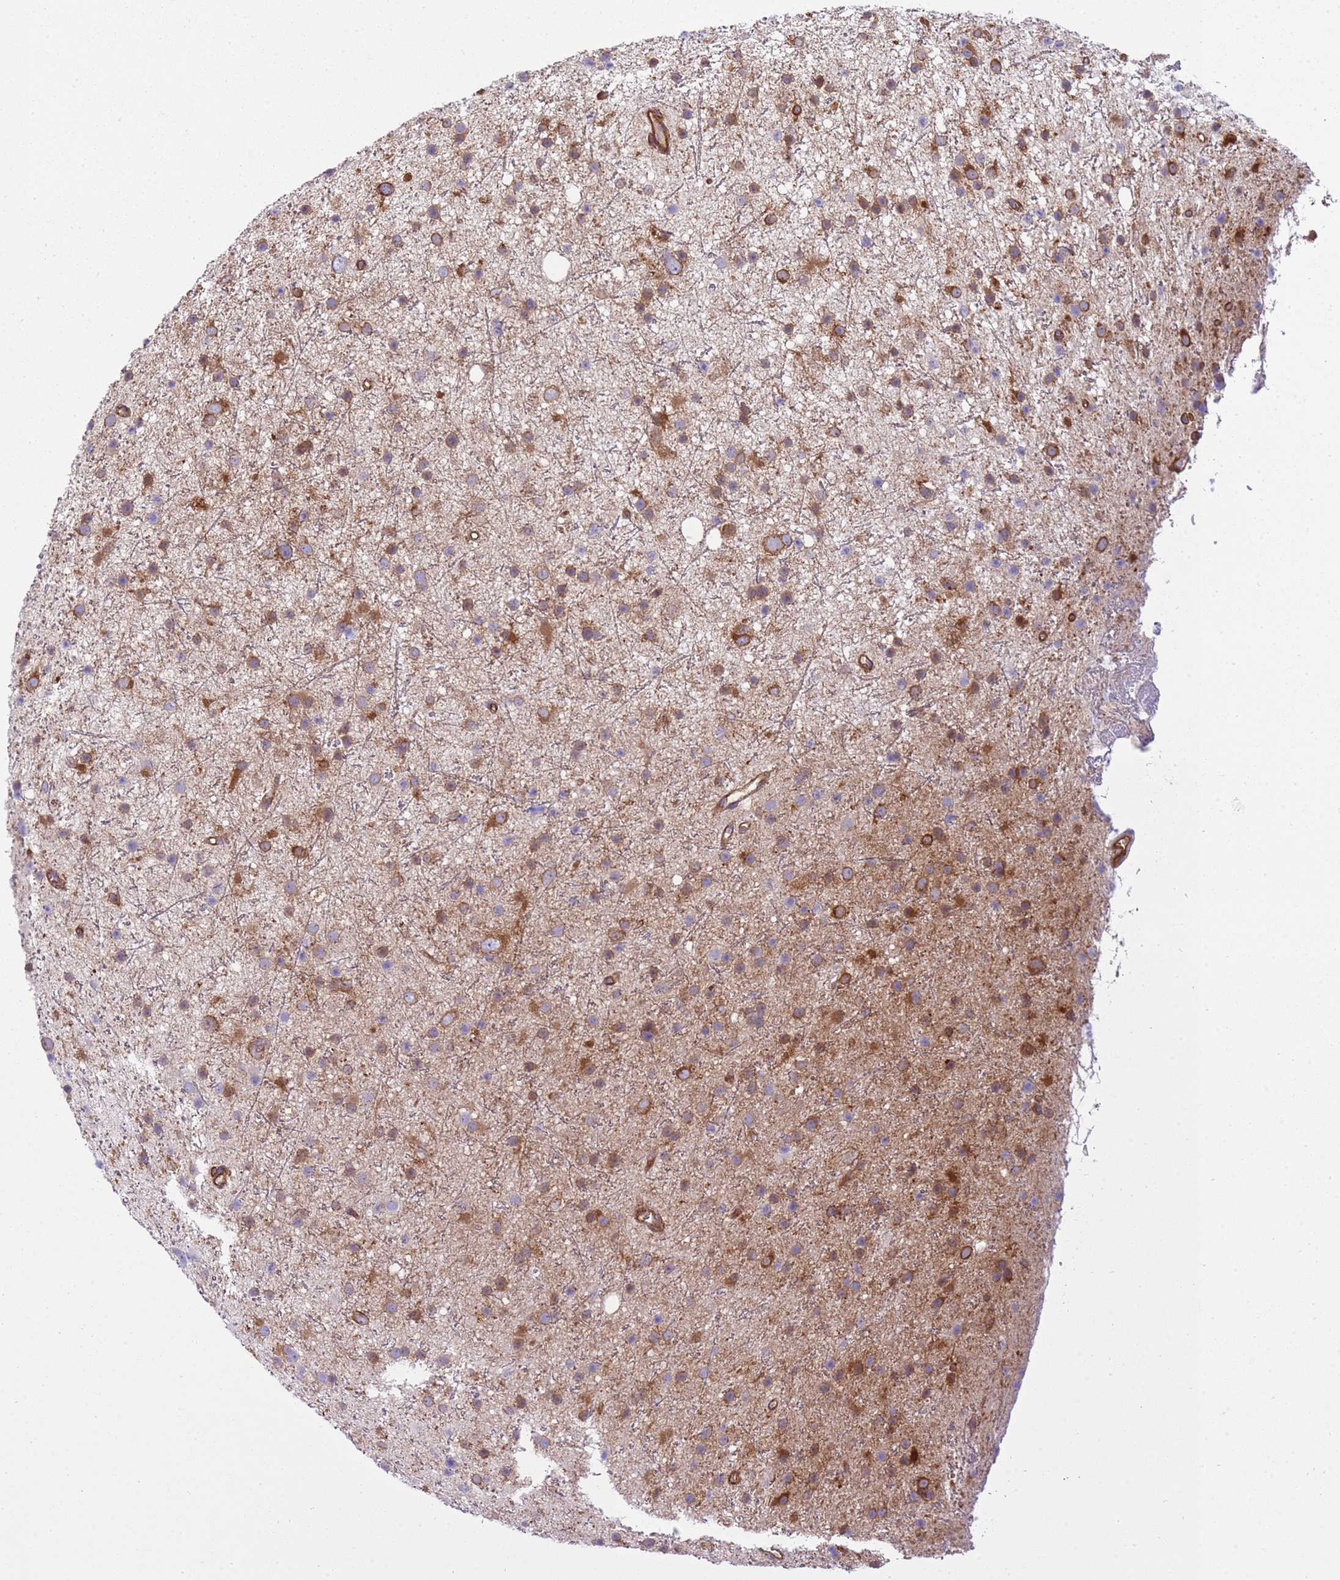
{"staining": {"intensity": "moderate", "quantity": ">75%", "location": "cytoplasmic/membranous"}, "tissue": "glioma", "cell_type": "Tumor cells", "image_type": "cancer", "snomed": [{"axis": "morphology", "description": "Glioma, malignant, Low grade"}, {"axis": "topography", "description": "Cerebral cortex"}], "caption": "Brown immunohistochemical staining in human low-grade glioma (malignant) reveals moderate cytoplasmic/membranous positivity in about >75% of tumor cells.", "gene": "SNX21", "patient": {"sex": "female", "age": 39}}